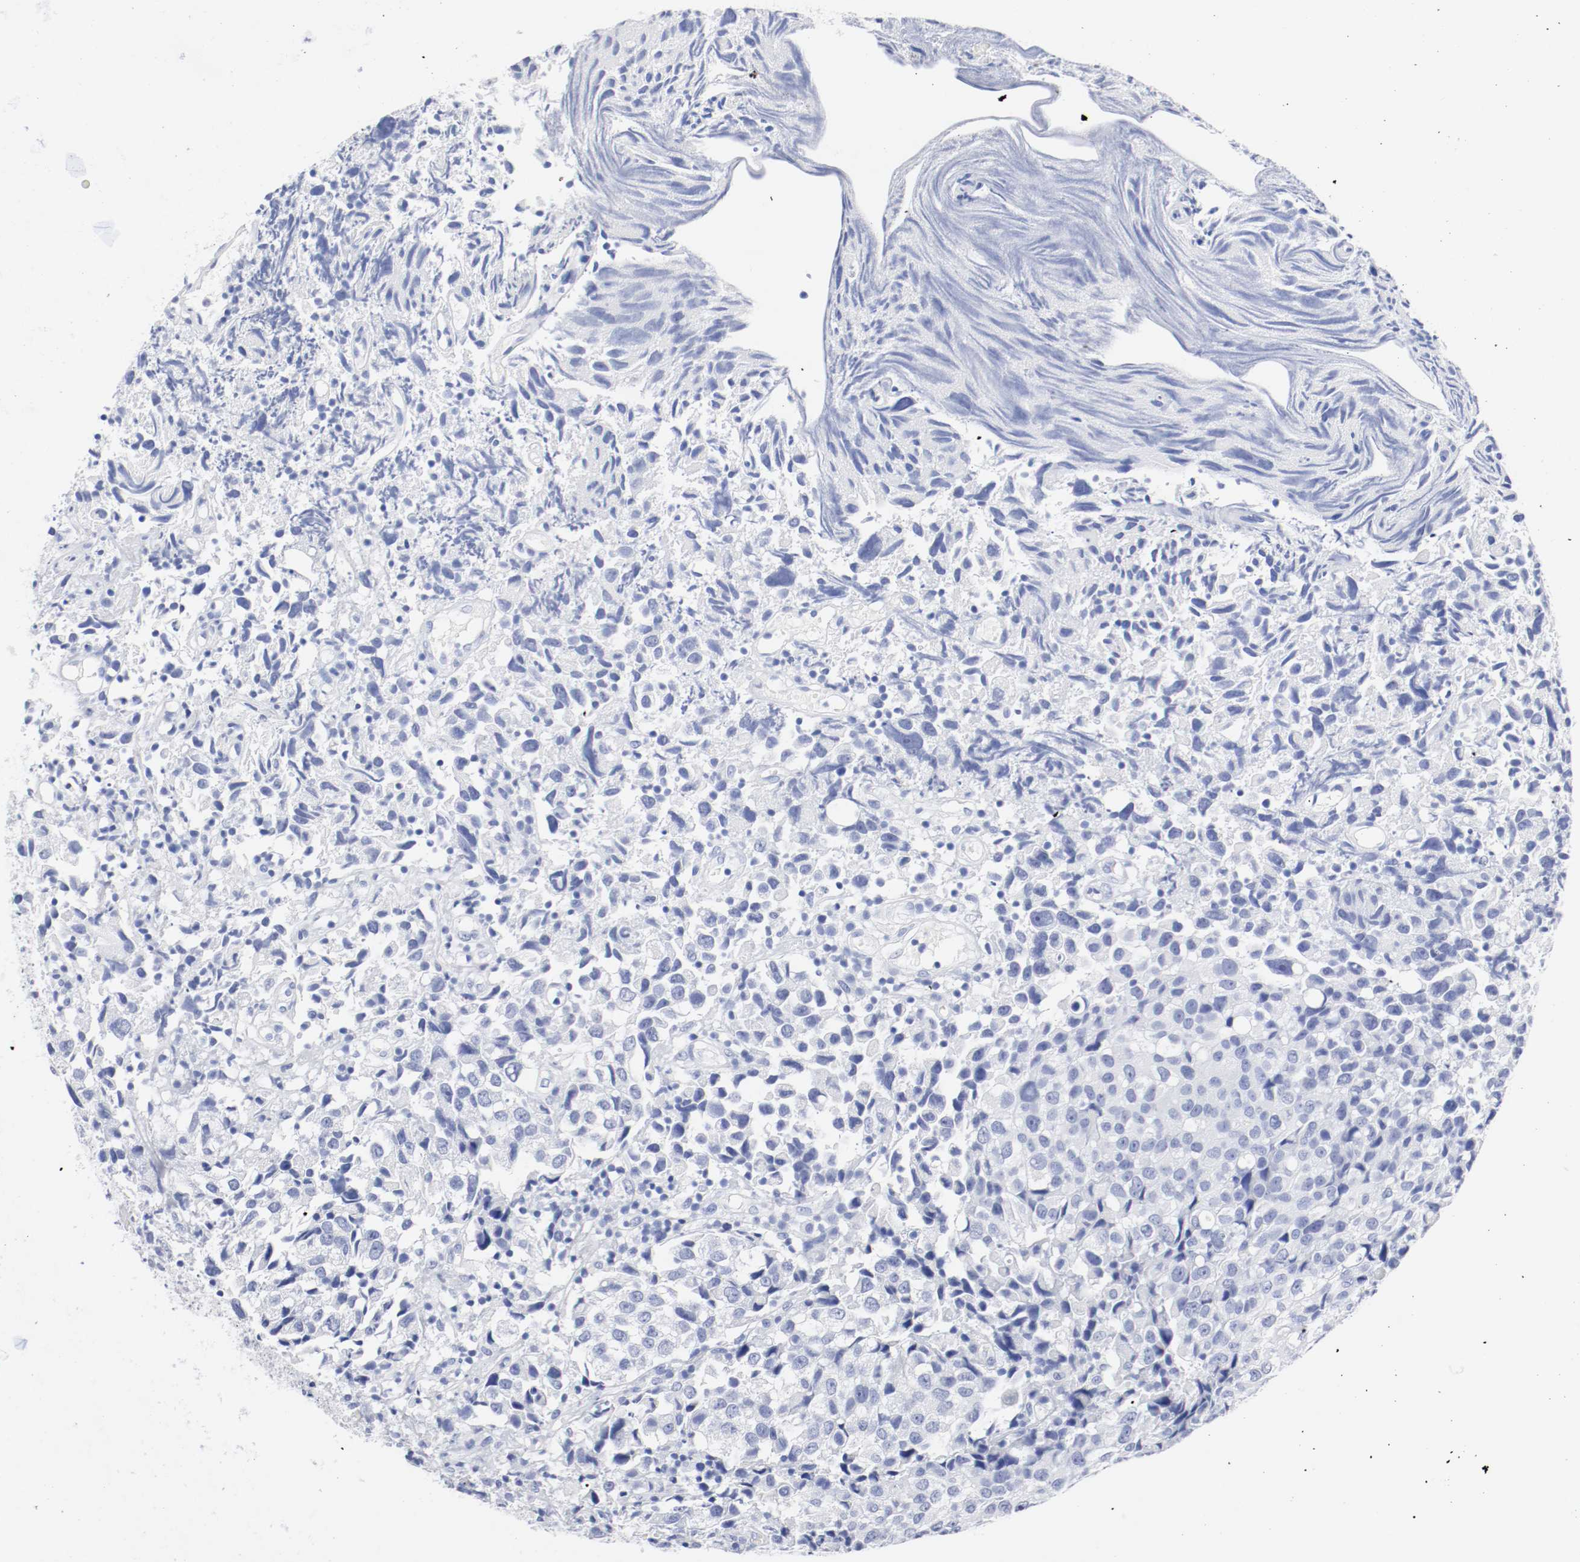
{"staining": {"intensity": "negative", "quantity": "none", "location": "none"}, "tissue": "urothelial cancer", "cell_type": "Tumor cells", "image_type": "cancer", "snomed": [{"axis": "morphology", "description": "Urothelial carcinoma, High grade"}, {"axis": "topography", "description": "Urinary bladder"}], "caption": "Tumor cells are negative for brown protein staining in high-grade urothelial carcinoma.", "gene": "GAD1", "patient": {"sex": "female", "age": 75}}